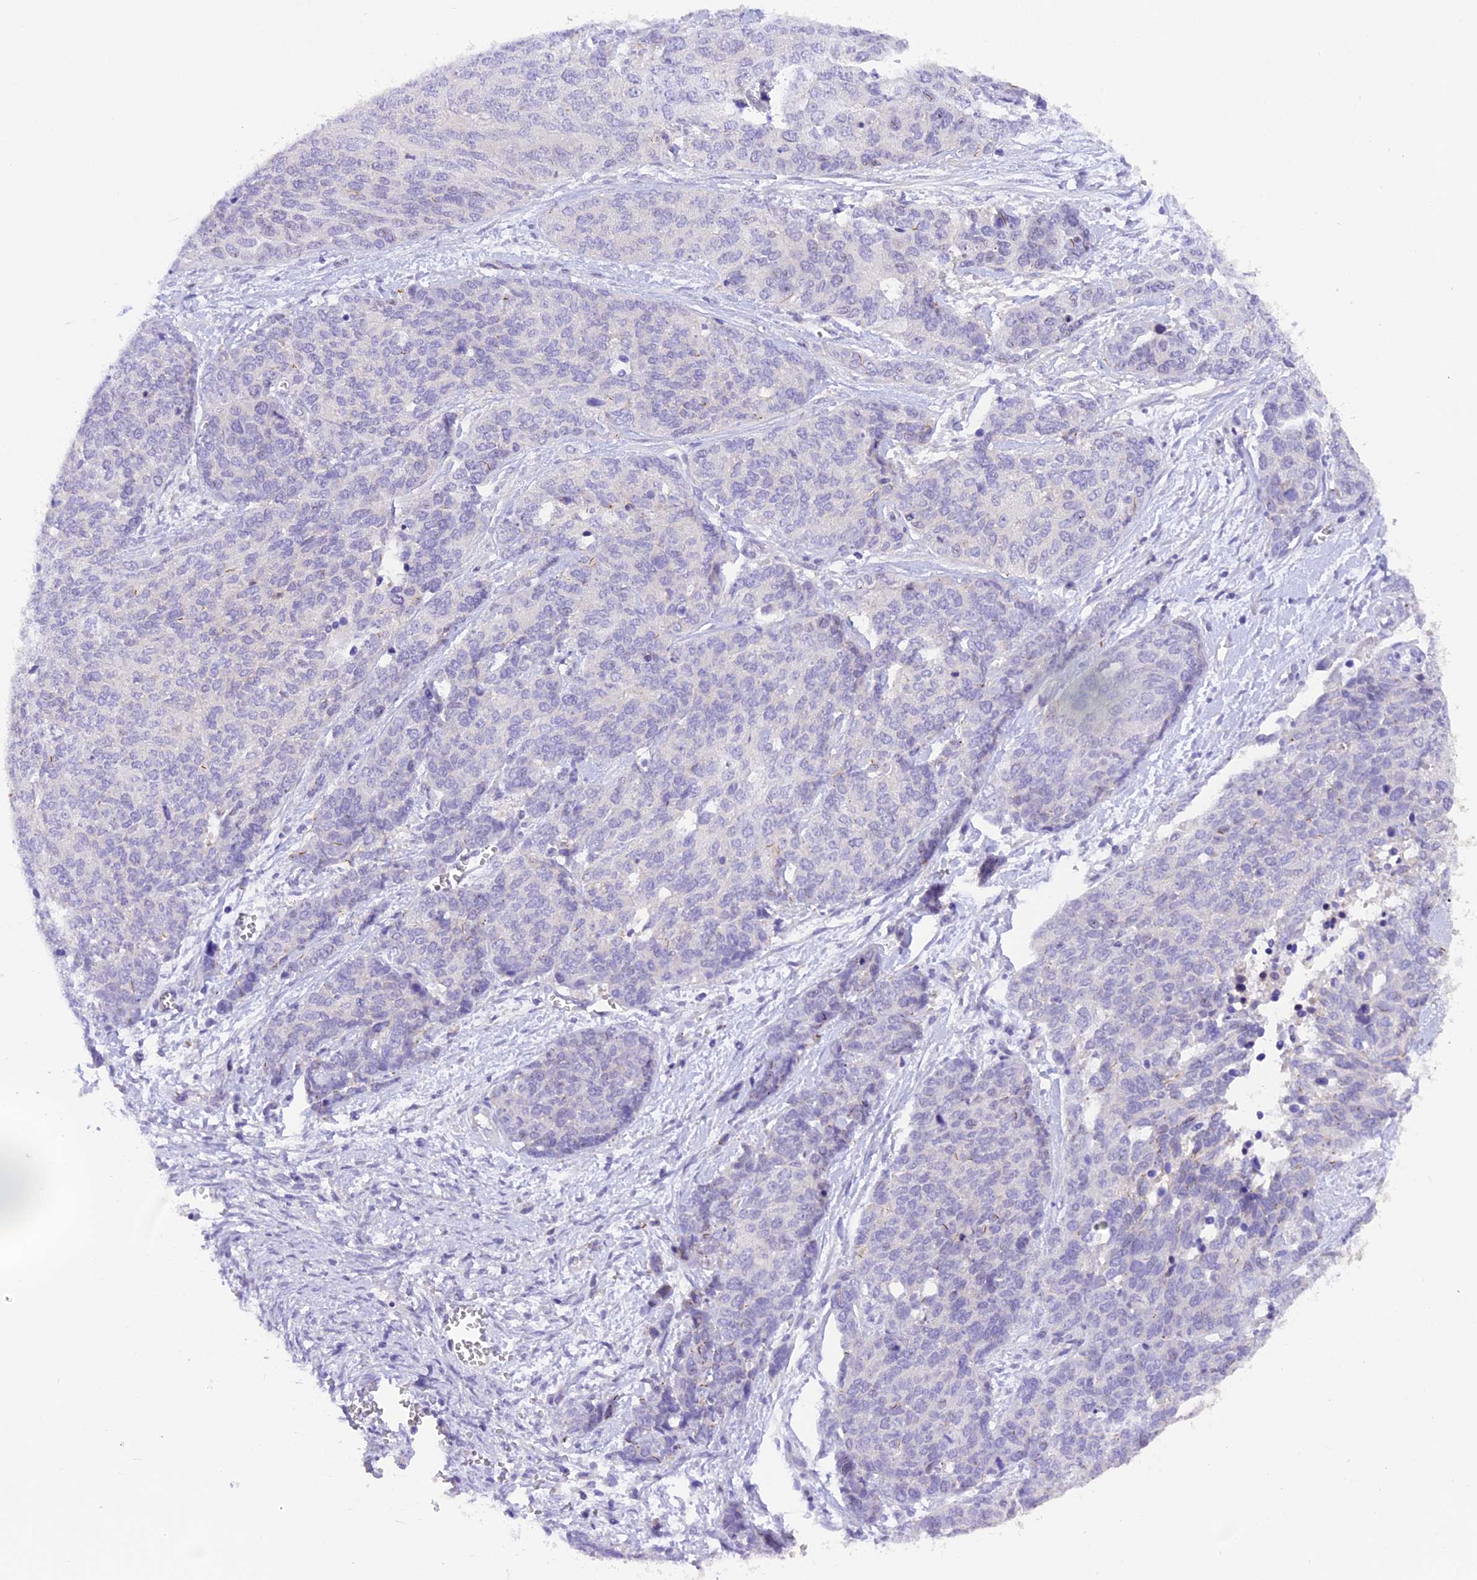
{"staining": {"intensity": "negative", "quantity": "none", "location": "none"}, "tissue": "ovarian cancer", "cell_type": "Tumor cells", "image_type": "cancer", "snomed": [{"axis": "morphology", "description": "Cystadenocarcinoma, serous, NOS"}, {"axis": "topography", "description": "Ovary"}], "caption": "A micrograph of human ovarian cancer (serous cystadenocarcinoma) is negative for staining in tumor cells.", "gene": "COL6A5", "patient": {"sex": "female", "age": 44}}